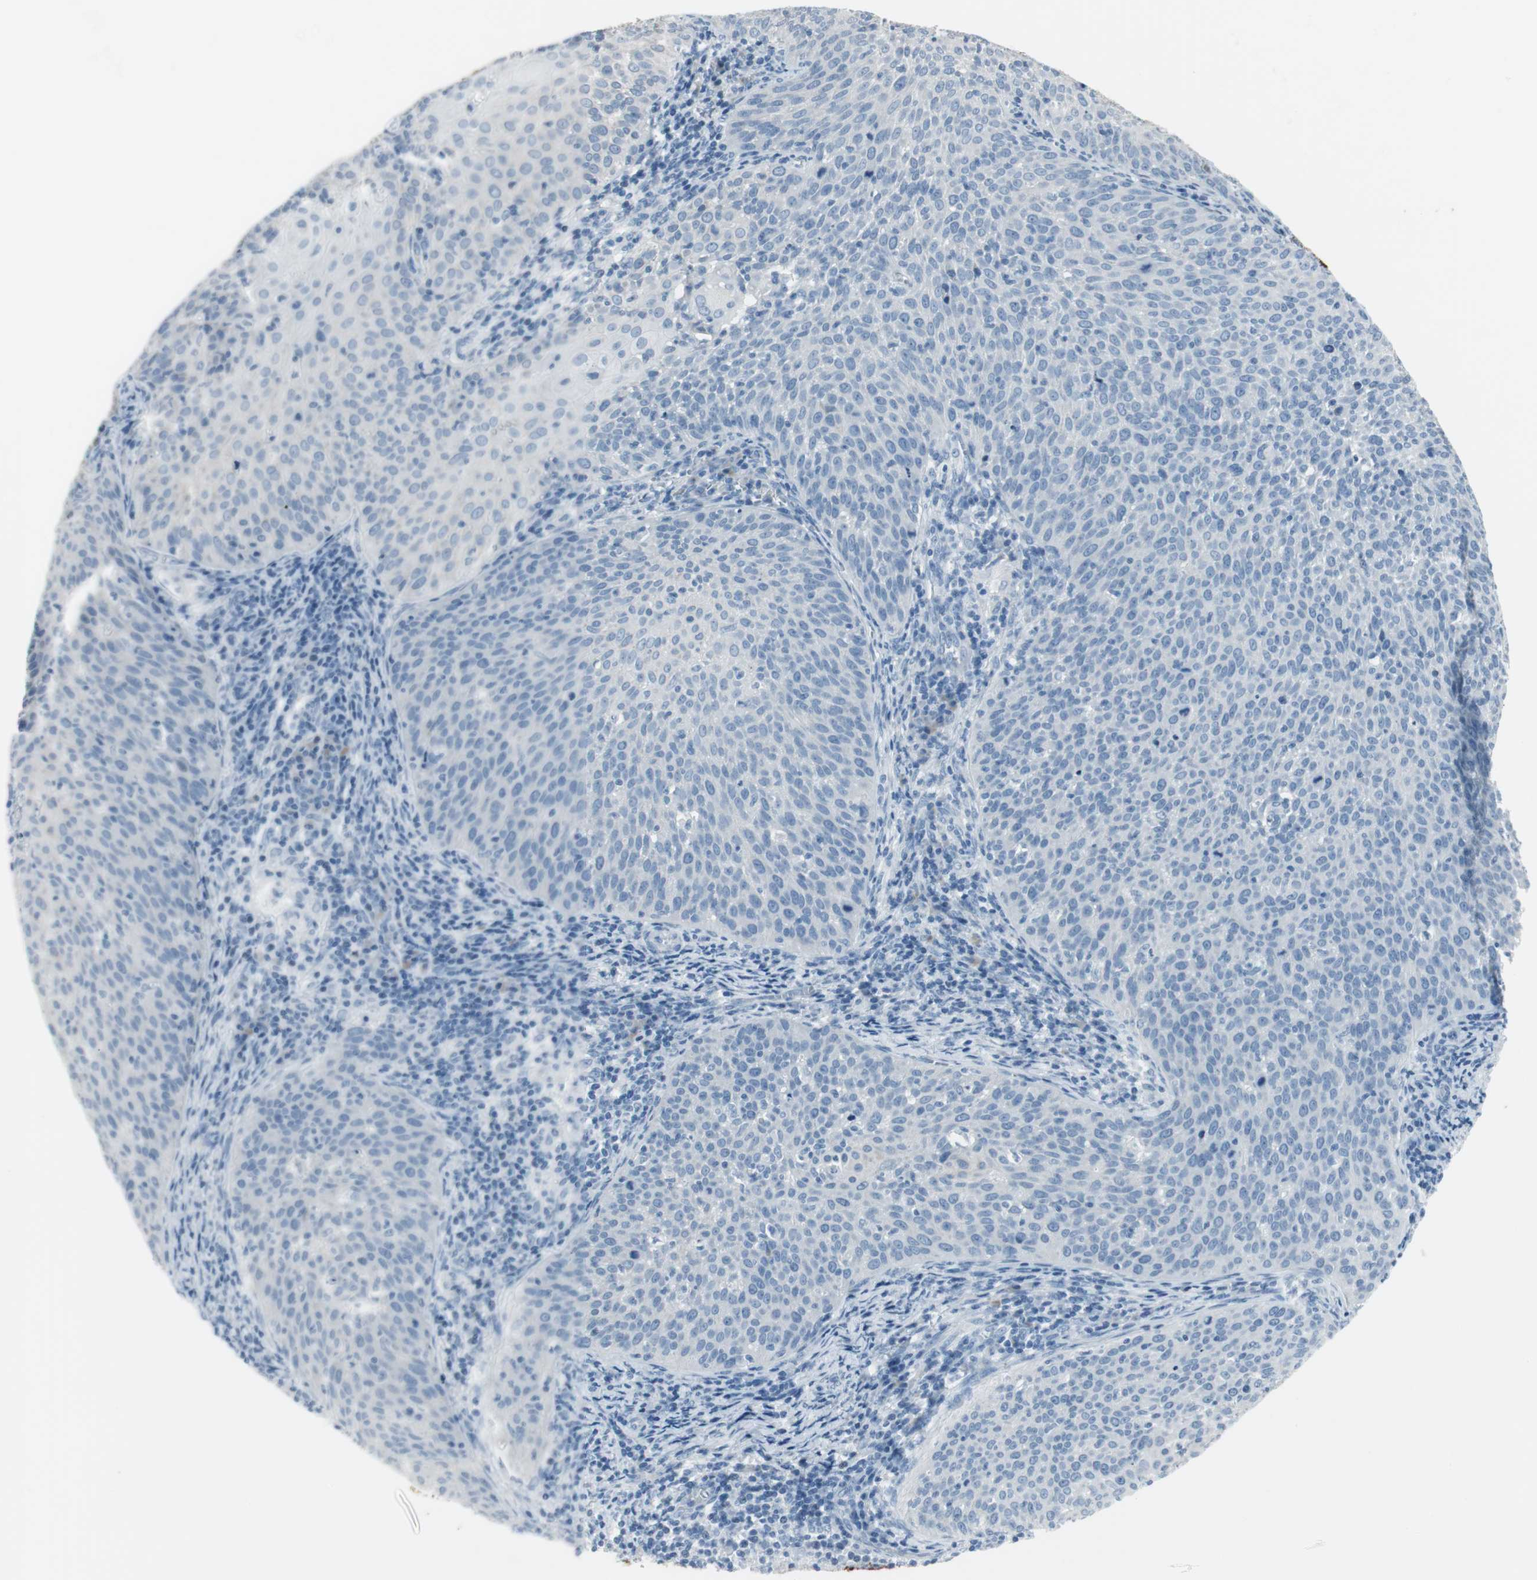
{"staining": {"intensity": "negative", "quantity": "none", "location": "none"}, "tissue": "cervical cancer", "cell_type": "Tumor cells", "image_type": "cancer", "snomed": [{"axis": "morphology", "description": "Squamous cell carcinoma, NOS"}, {"axis": "topography", "description": "Cervix"}], "caption": "Squamous cell carcinoma (cervical) was stained to show a protein in brown. There is no significant positivity in tumor cells. (DAB immunohistochemistry (IHC) visualized using brightfield microscopy, high magnification).", "gene": "AGR2", "patient": {"sex": "female", "age": 38}}